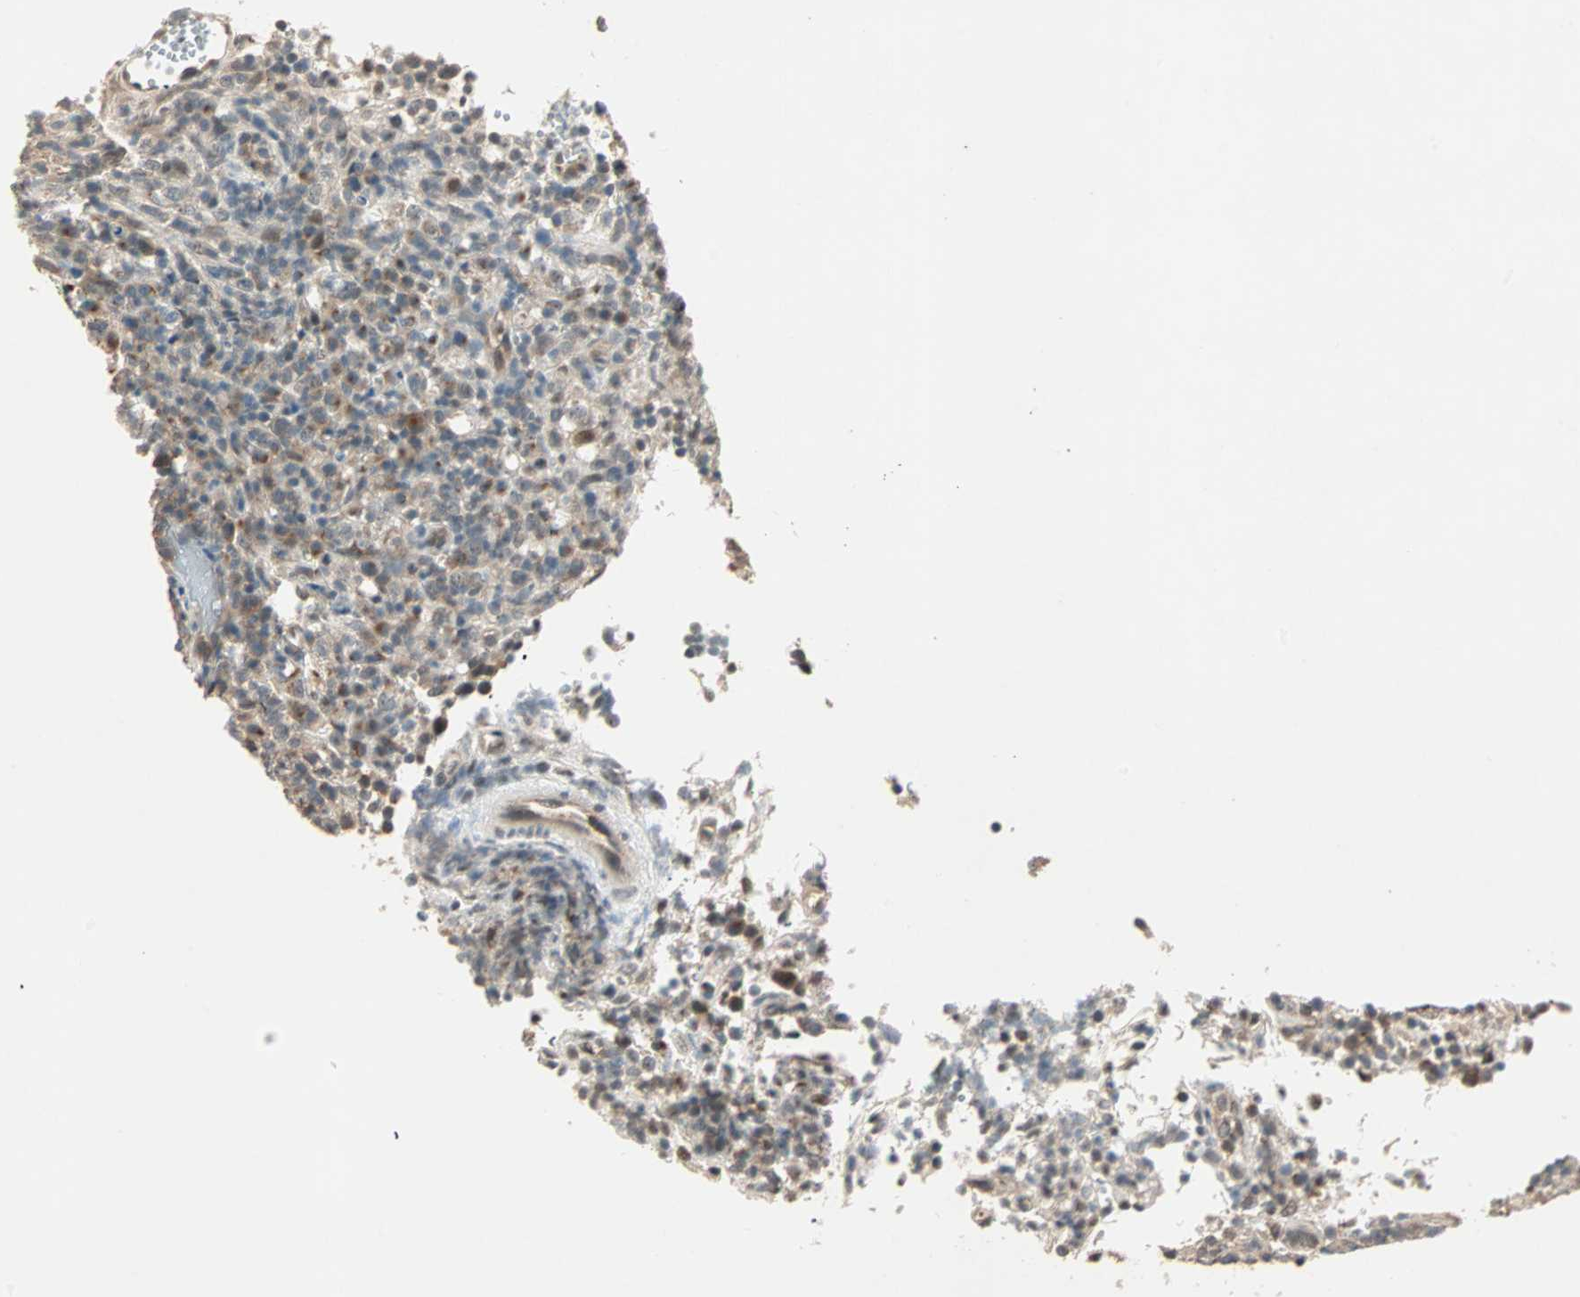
{"staining": {"intensity": "weak", "quantity": "25%-75%", "location": "cytoplasmic/membranous"}, "tissue": "lymphoma", "cell_type": "Tumor cells", "image_type": "cancer", "snomed": [{"axis": "morphology", "description": "Malignant lymphoma, non-Hodgkin's type, High grade"}, {"axis": "topography", "description": "Lymph node"}], "caption": "The histopathology image exhibits immunohistochemical staining of high-grade malignant lymphoma, non-Hodgkin's type. There is weak cytoplasmic/membranous staining is appreciated in about 25%-75% of tumor cells.", "gene": "PRDM2", "patient": {"sex": "female", "age": 76}}